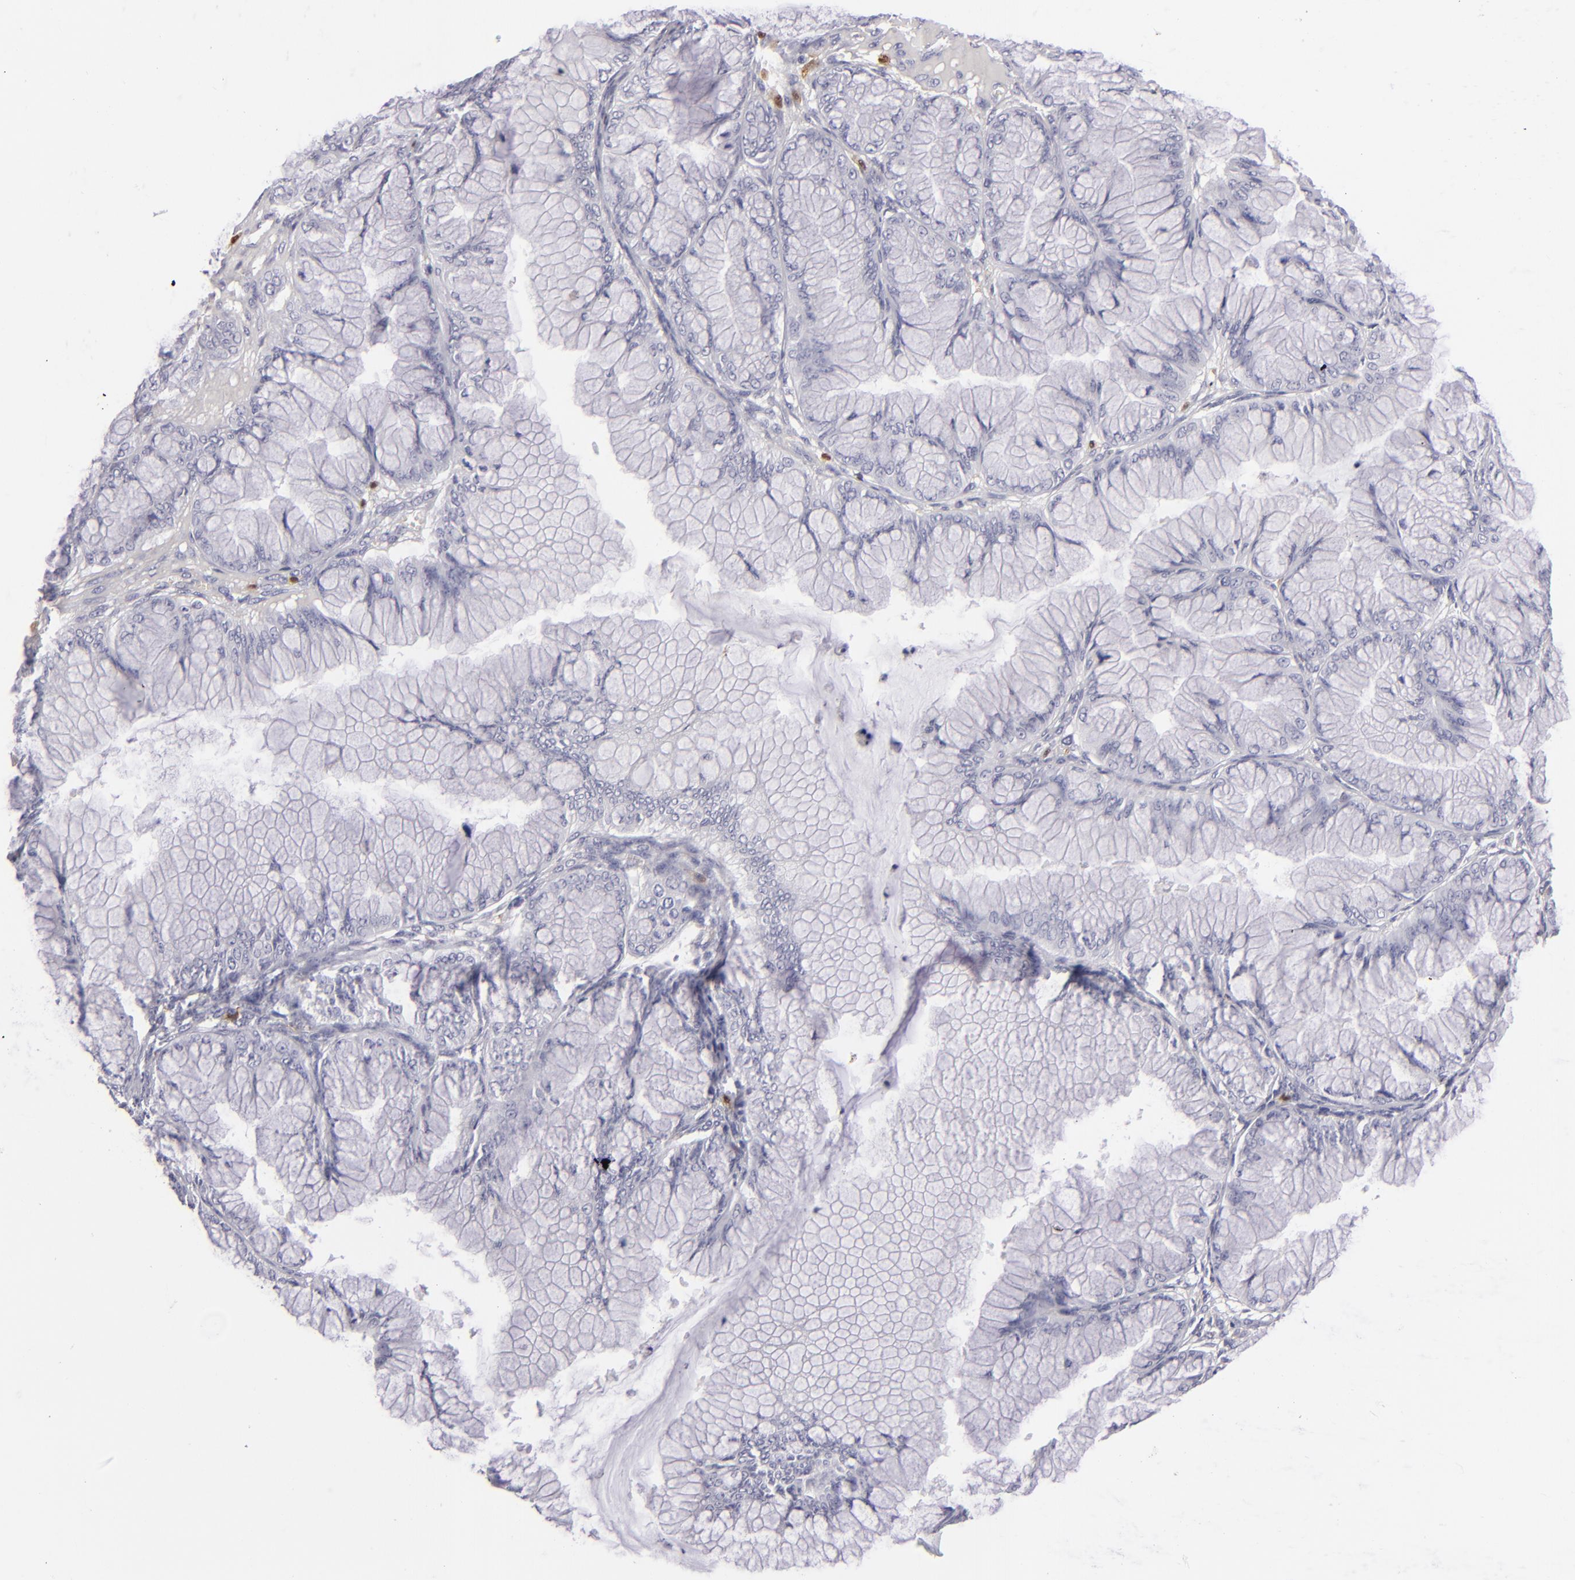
{"staining": {"intensity": "negative", "quantity": "none", "location": "none"}, "tissue": "ovarian cancer", "cell_type": "Tumor cells", "image_type": "cancer", "snomed": [{"axis": "morphology", "description": "Cystadenocarcinoma, mucinous, NOS"}, {"axis": "topography", "description": "Ovary"}], "caption": "Photomicrograph shows no significant protein positivity in tumor cells of ovarian mucinous cystadenocarcinoma.", "gene": "F13A1", "patient": {"sex": "female", "age": 63}}